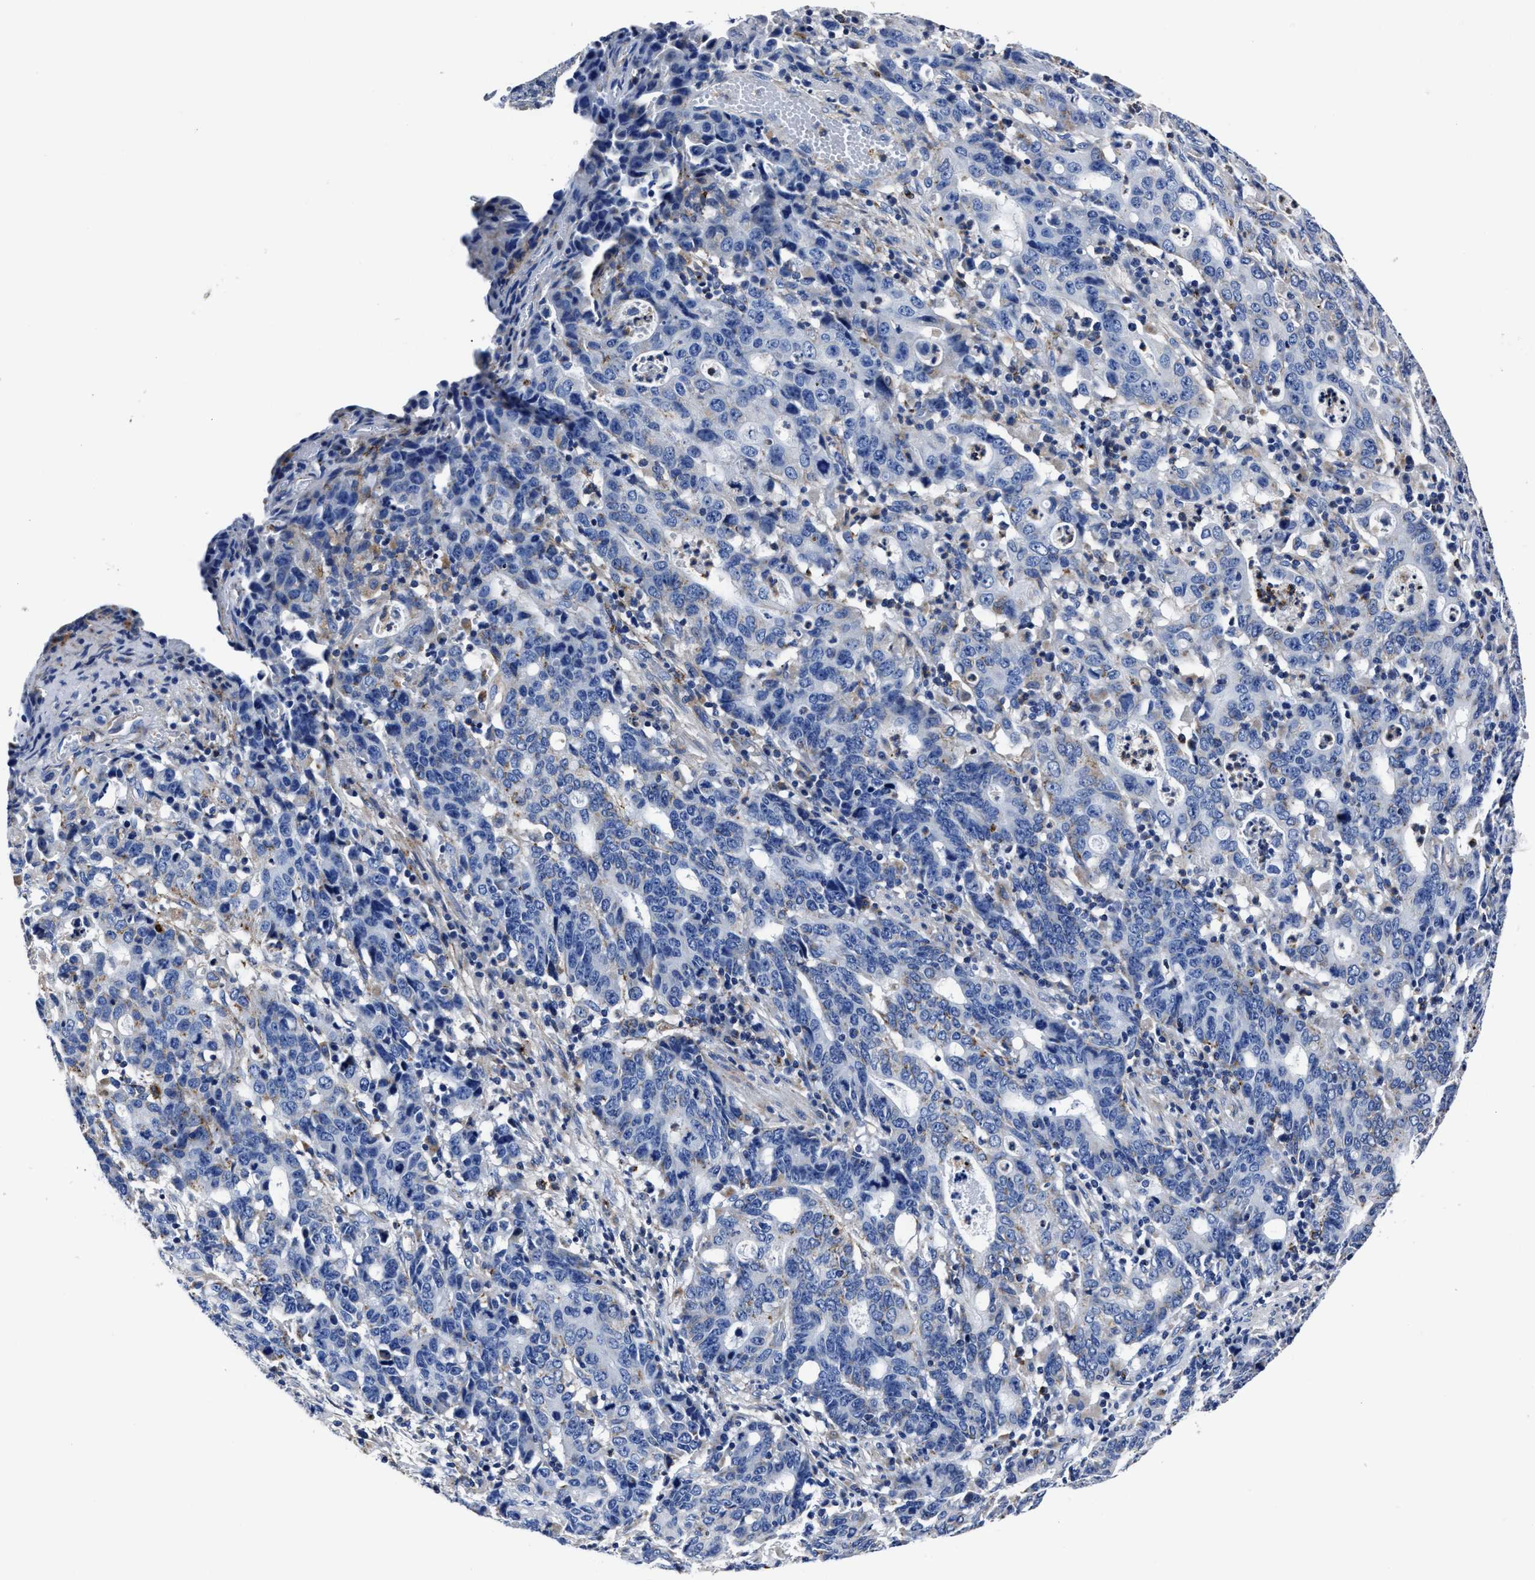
{"staining": {"intensity": "negative", "quantity": "none", "location": "none"}, "tissue": "stomach cancer", "cell_type": "Tumor cells", "image_type": "cancer", "snomed": [{"axis": "morphology", "description": "Adenocarcinoma, NOS"}, {"axis": "topography", "description": "Stomach, upper"}], "caption": "IHC histopathology image of human adenocarcinoma (stomach) stained for a protein (brown), which shows no positivity in tumor cells.", "gene": "LAMTOR4", "patient": {"sex": "male", "age": 69}}